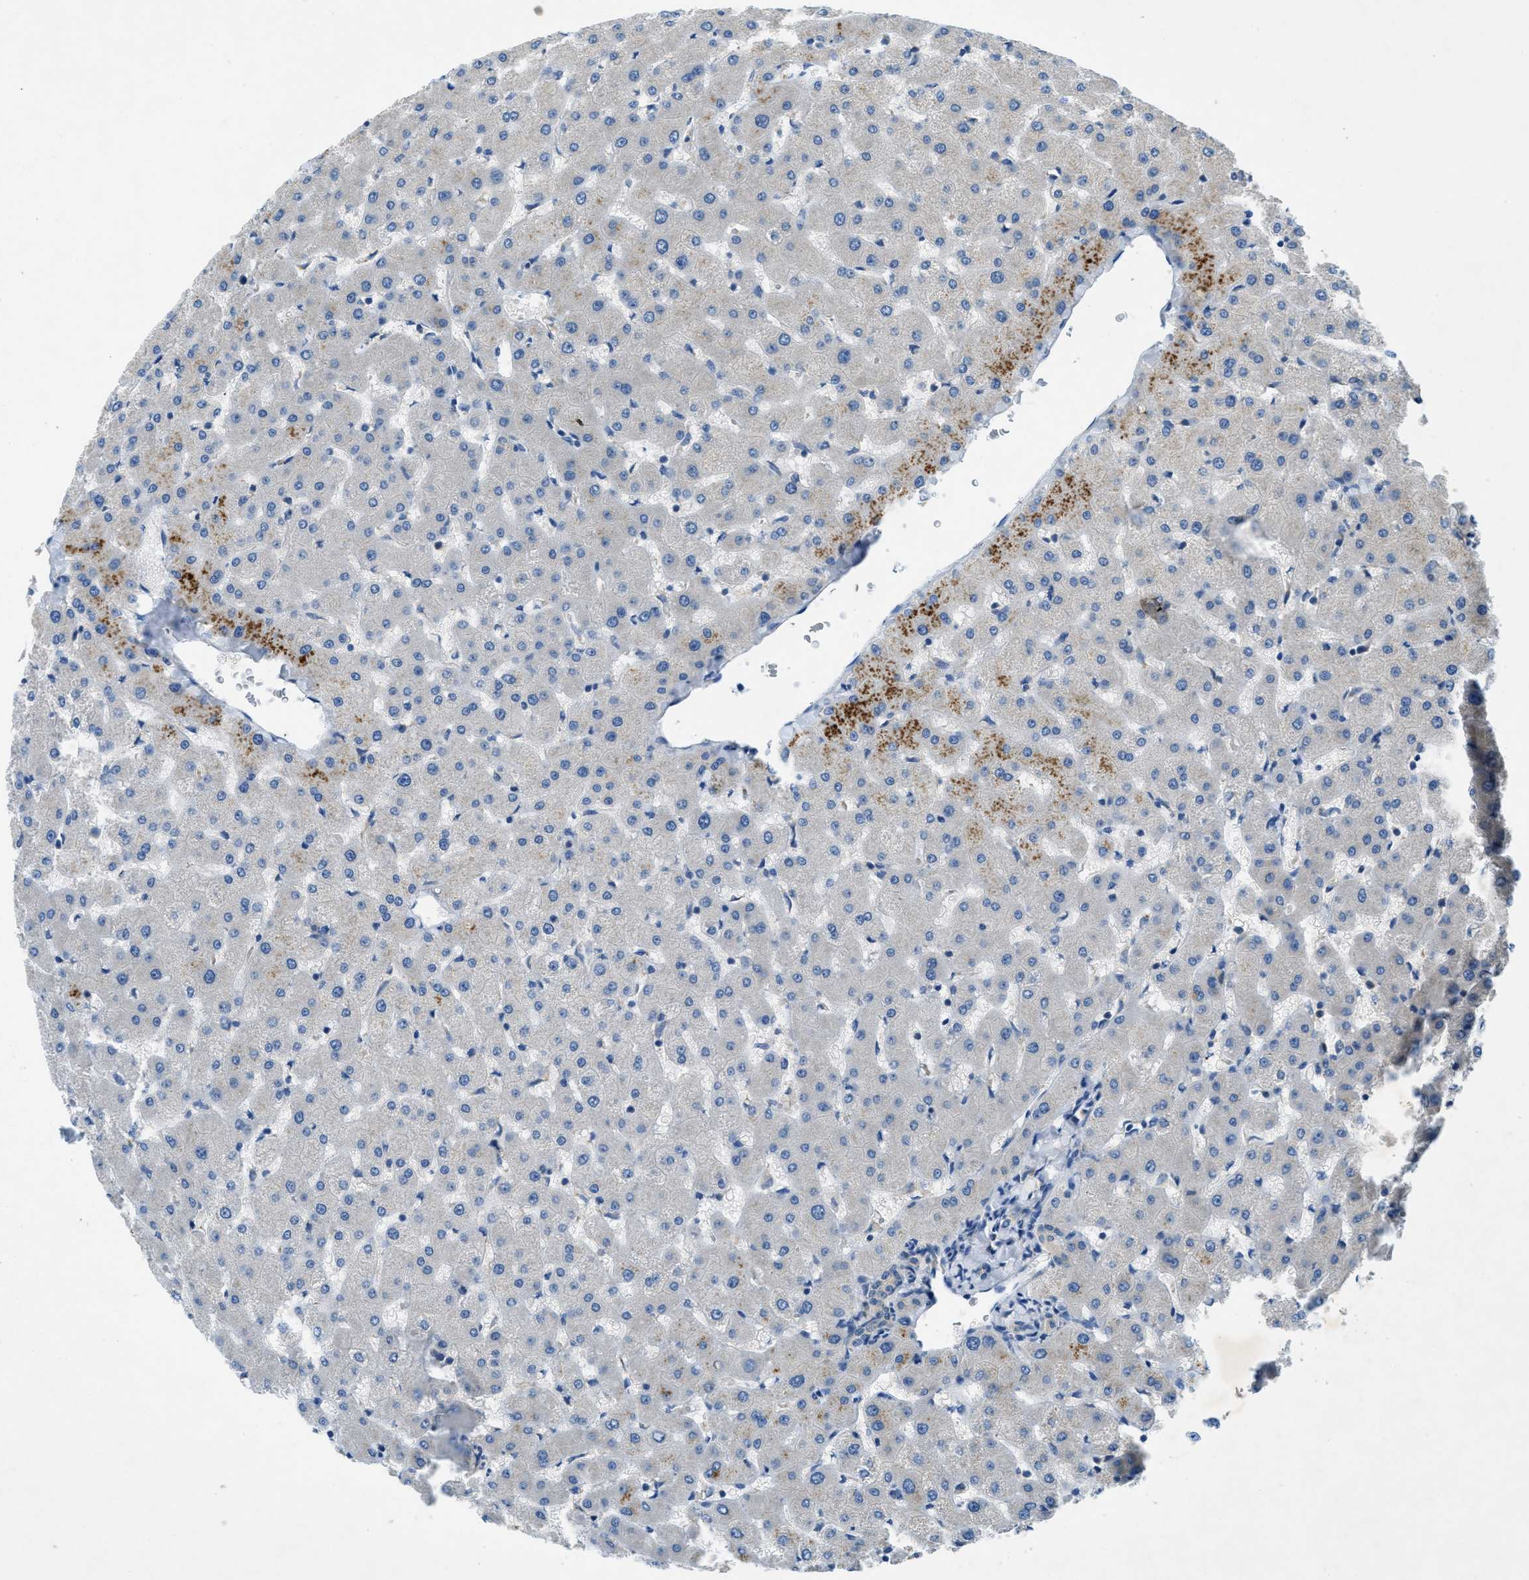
{"staining": {"intensity": "moderate", "quantity": "<25%", "location": "cytoplasmic/membranous"}, "tissue": "liver", "cell_type": "Cholangiocytes", "image_type": "normal", "snomed": [{"axis": "morphology", "description": "Normal tissue, NOS"}, {"axis": "topography", "description": "Liver"}], "caption": "Protein expression analysis of normal liver exhibits moderate cytoplasmic/membranous expression in about <25% of cholangiocytes.", "gene": "RIPK2", "patient": {"sex": "female", "age": 63}}